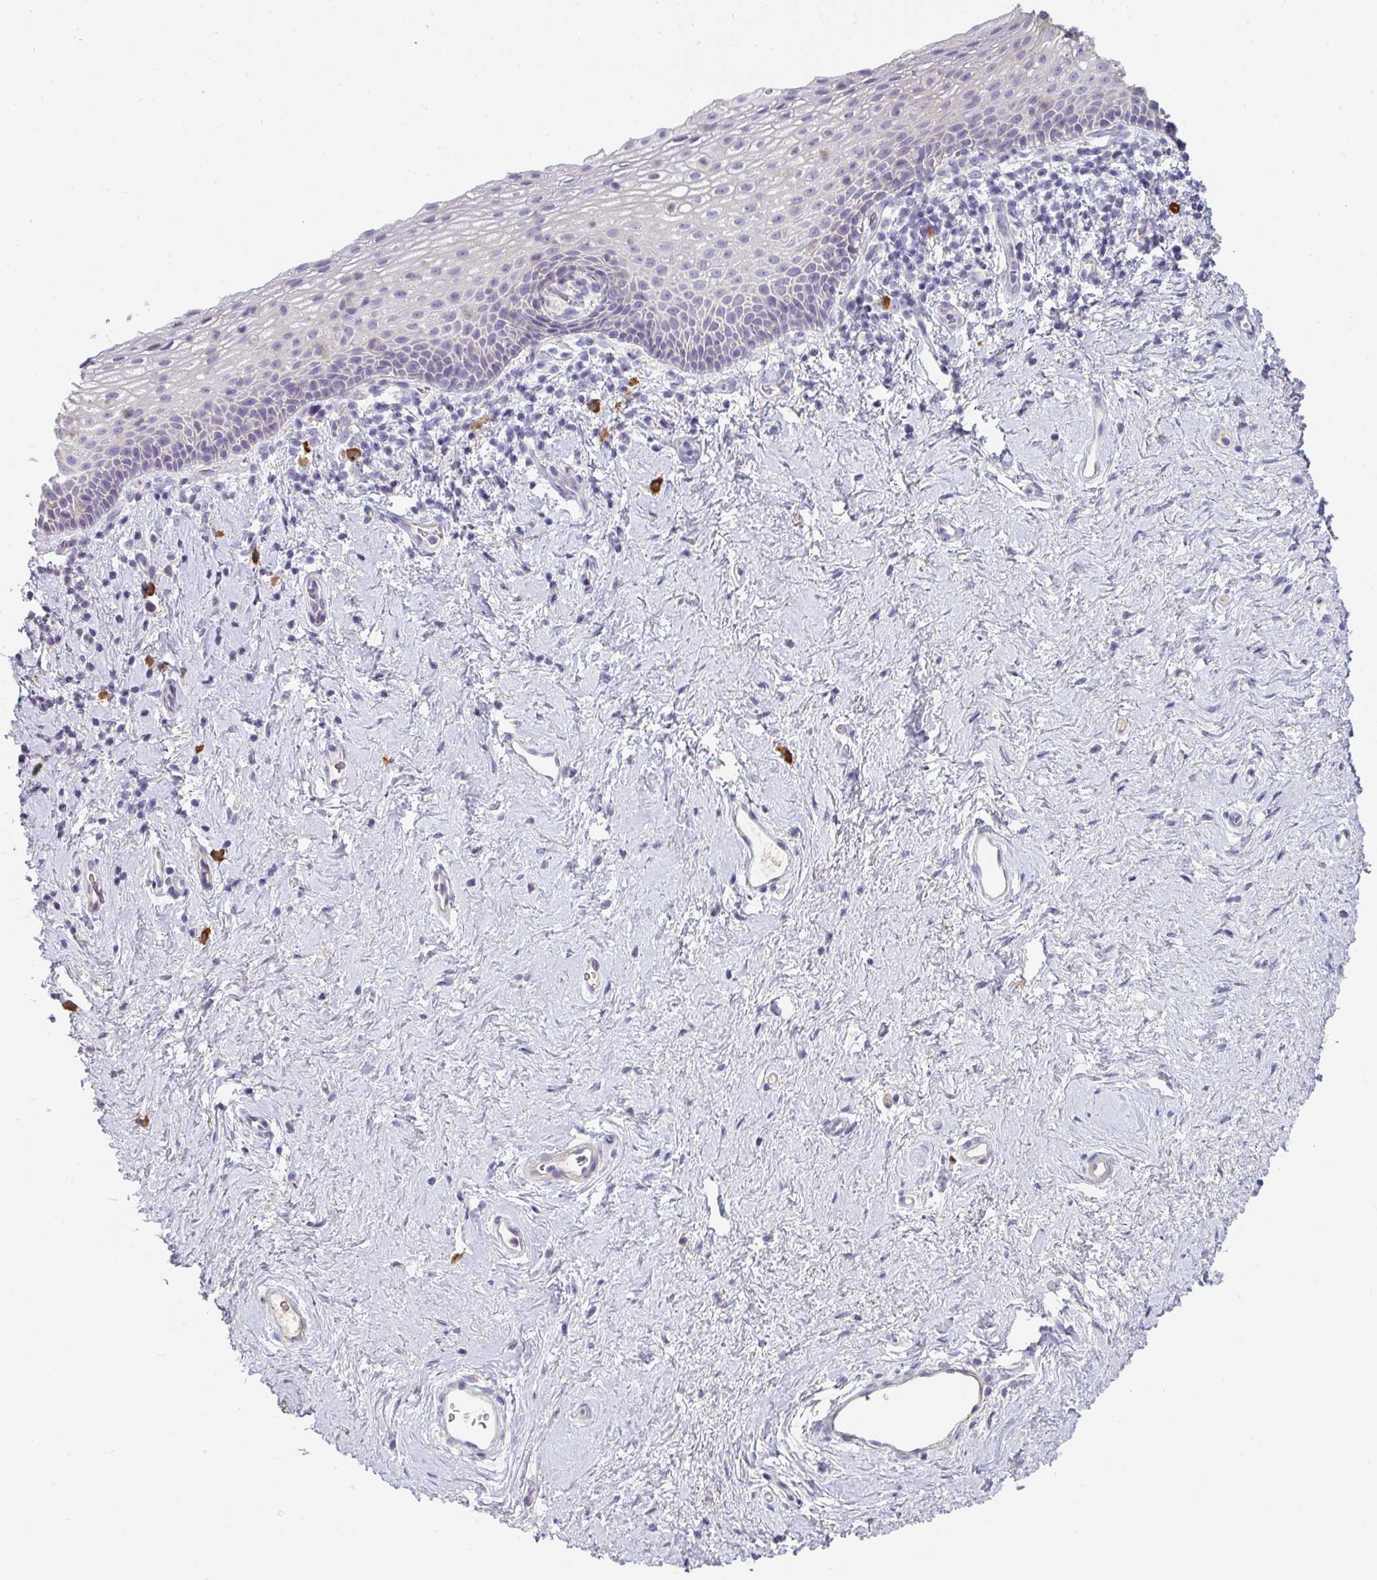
{"staining": {"intensity": "negative", "quantity": "none", "location": "none"}, "tissue": "vagina", "cell_type": "Squamous epithelial cells", "image_type": "normal", "snomed": [{"axis": "morphology", "description": "Normal tissue, NOS"}, {"axis": "topography", "description": "Vagina"}], "caption": "Immunohistochemistry image of unremarkable vagina: human vagina stained with DAB shows no significant protein staining in squamous epithelial cells.", "gene": "ZNF215", "patient": {"sex": "female", "age": 61}}